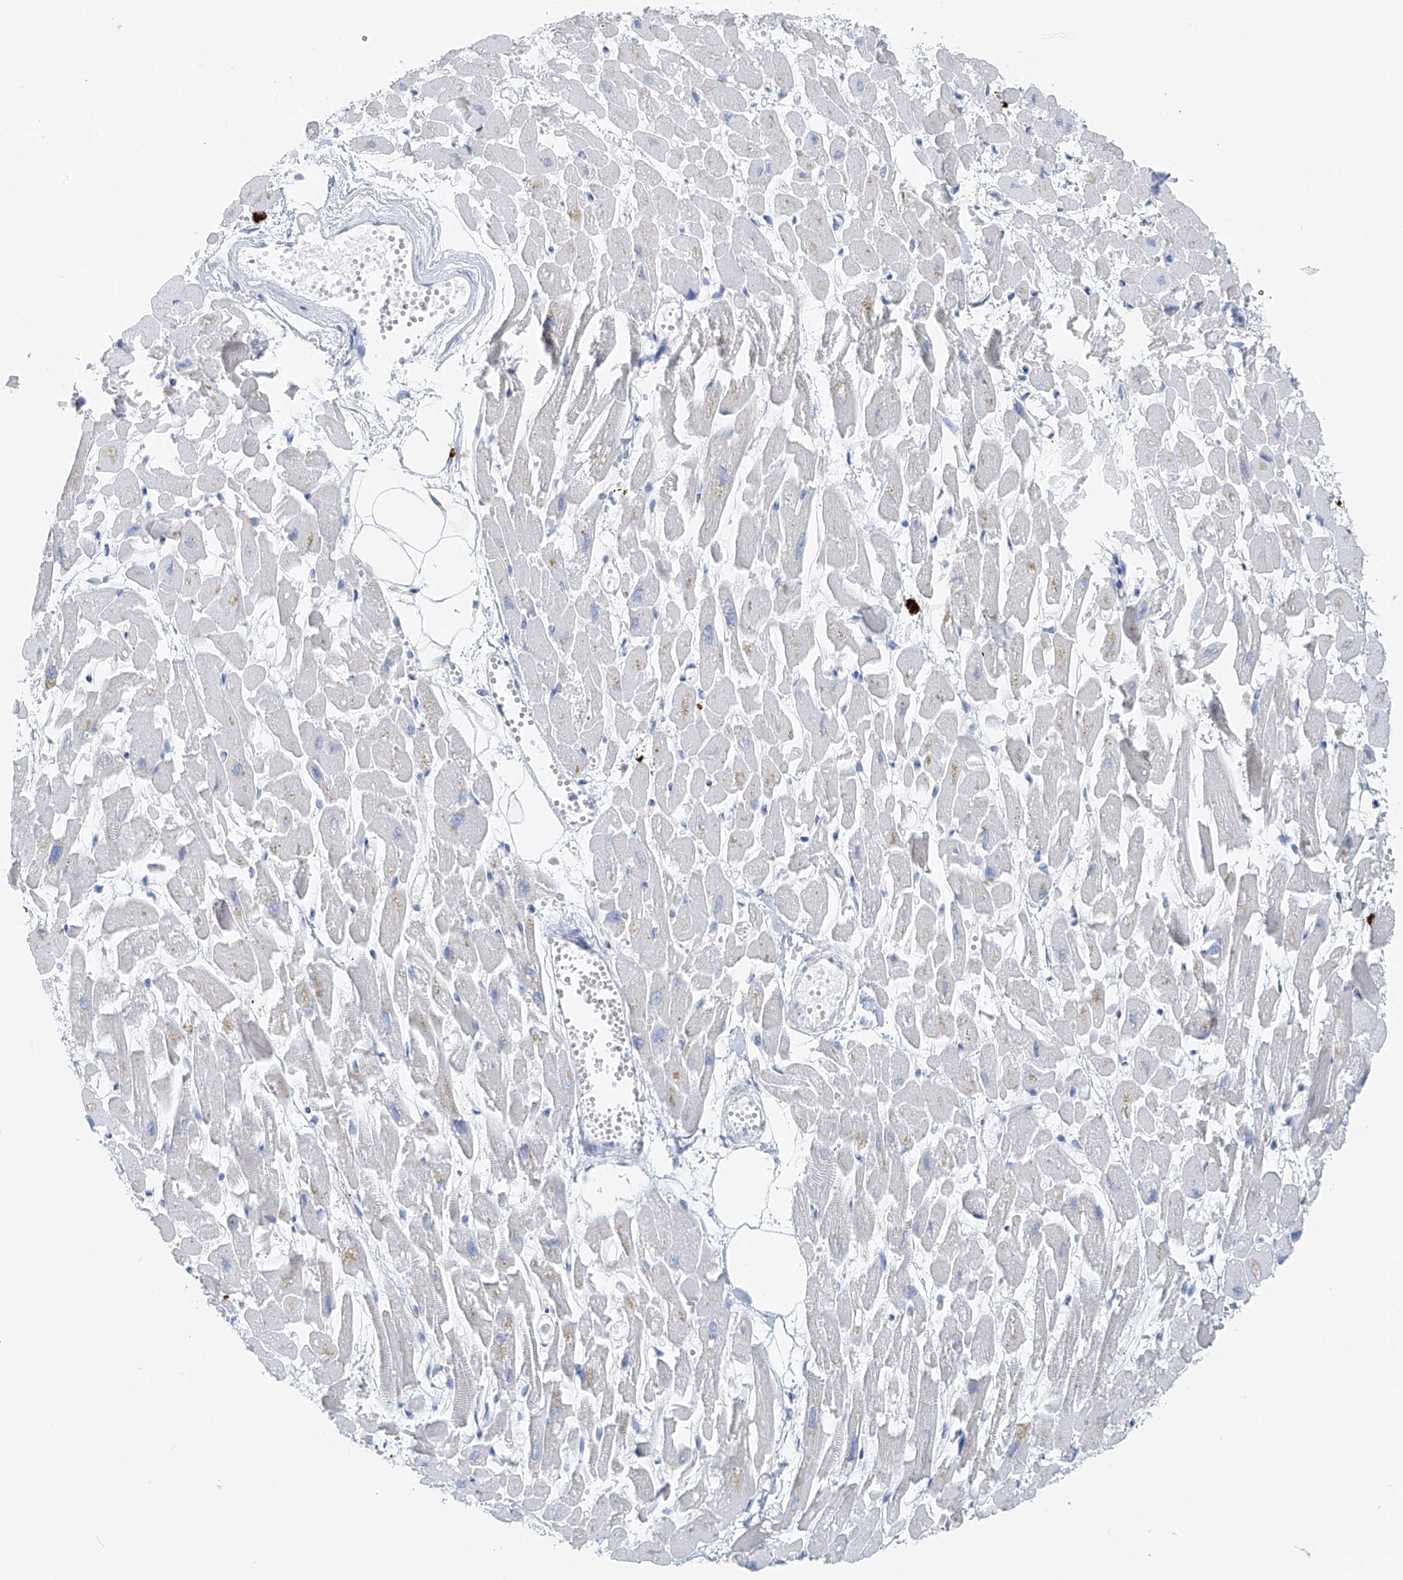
{"staining": {"intensity": "negative", "quantity": "none", "location": "none"}, "tissue": "heart muscle", "cell_type": "Cardiomyocytes", "image_type": "normal", "snomed": [{"axis": "morphology", "description": "Normal tissue, NOS"}, {"axis": "topography", "description": "Heart"}], "caption": "Heart muscle was stained to show a protein in brown. There is no significant positivity in cardiomyocytes. (Brightfield microscopy of DAB IHC at high magnification).", "gene": "POMGNT2", "patient": {"sex": "female", "age": 64}}